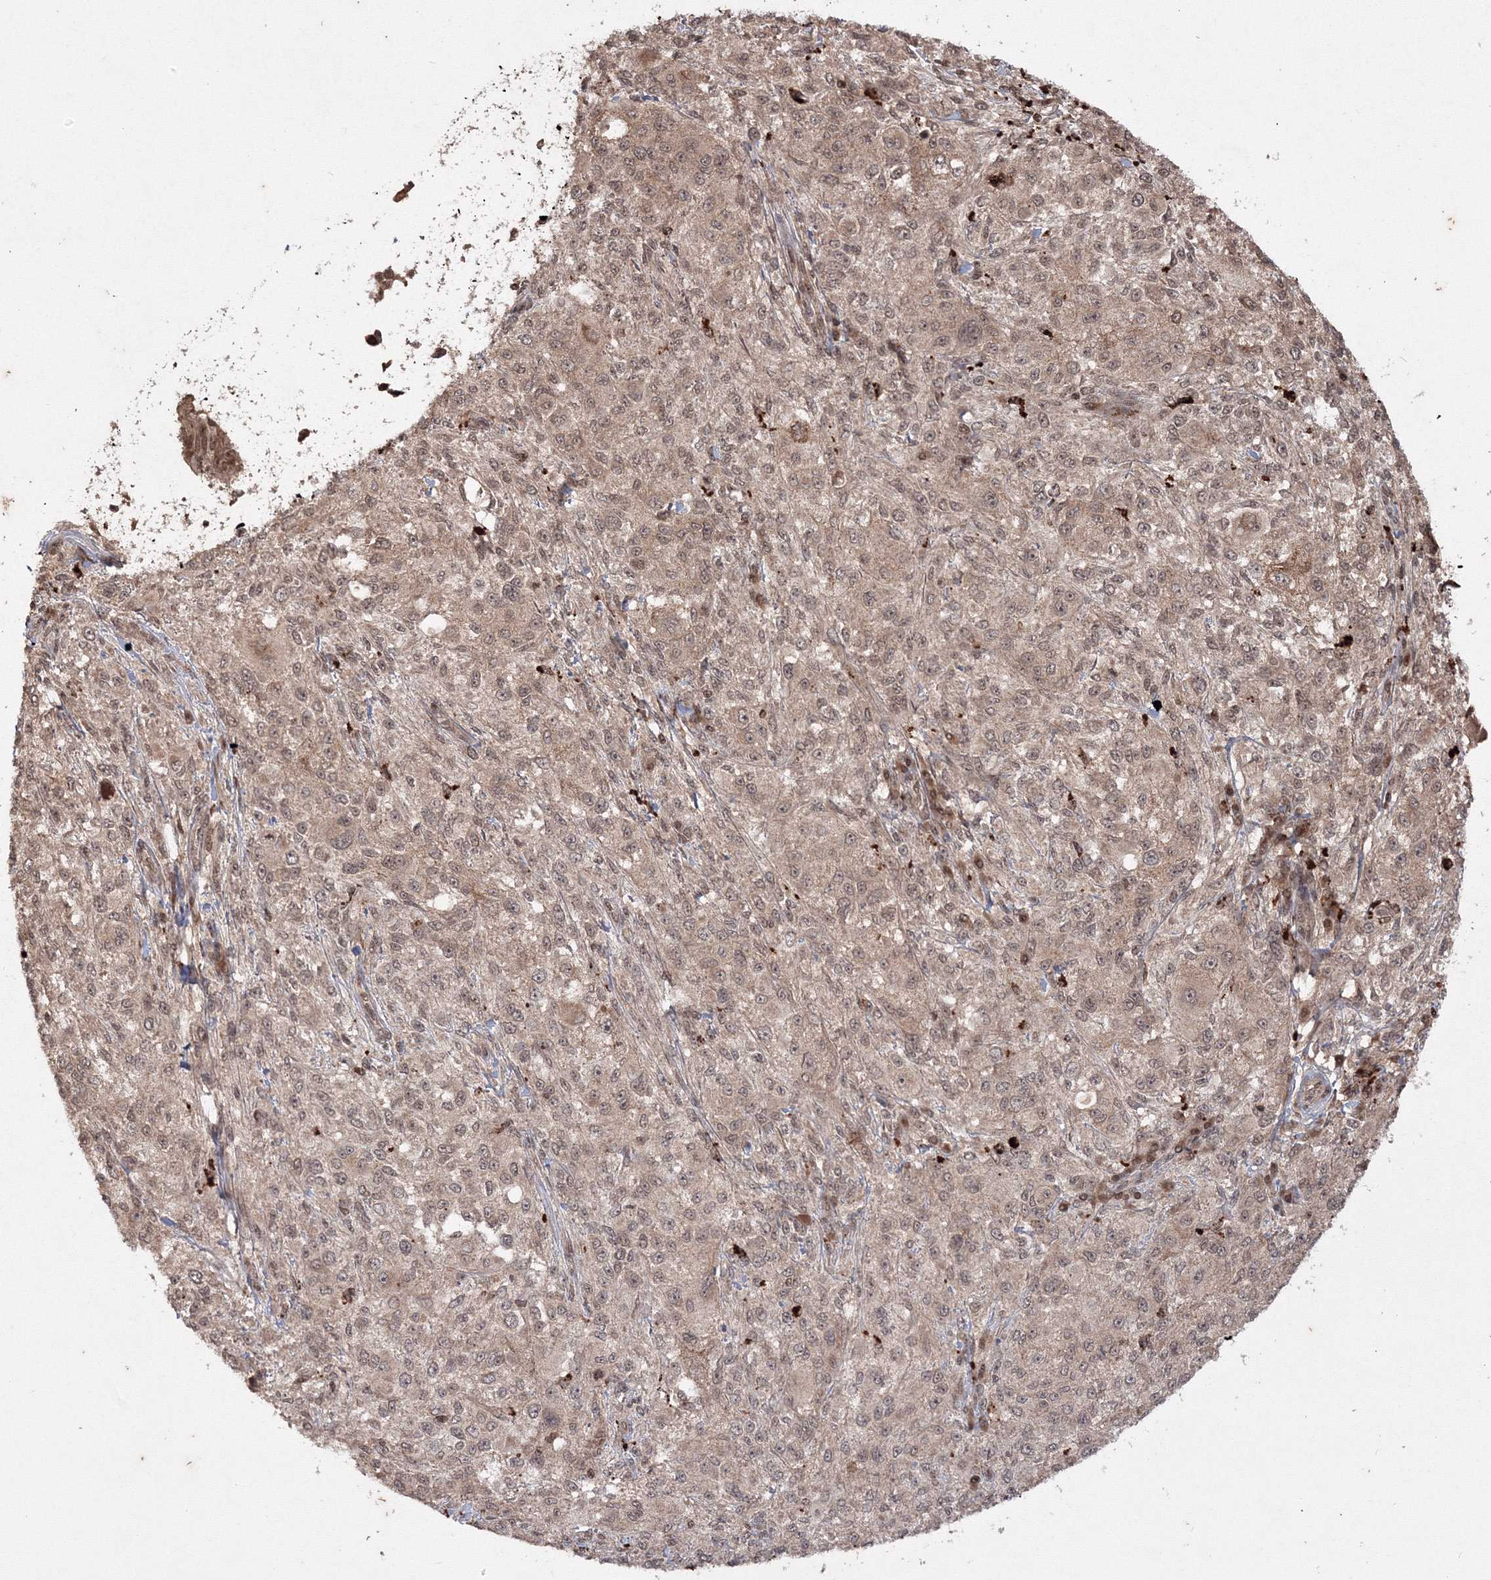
{"staining": {"intensity": "moderate", "quantity": ">75%", "location": "cytoplasmic/membranous,nuclear"}, "tissue": "melanoma", "cell_type": "Tumor cells", "image_type": "cancer", "snomed": [{"axis": "morphology", "description": "Necrosis, NOS"}, {"axis": "morphology", "description": "Malignant melanoma, NOS"}, {"axis": "topography", "description": "Skin"}], "caption": "An image of human melanoma stained for a protein demonstrates moderate cytoplasmic/membranous and nuclear brown staining in tumor cells.", "gene": "PEX13", "patient": {"sex": "female", "age": 87}}